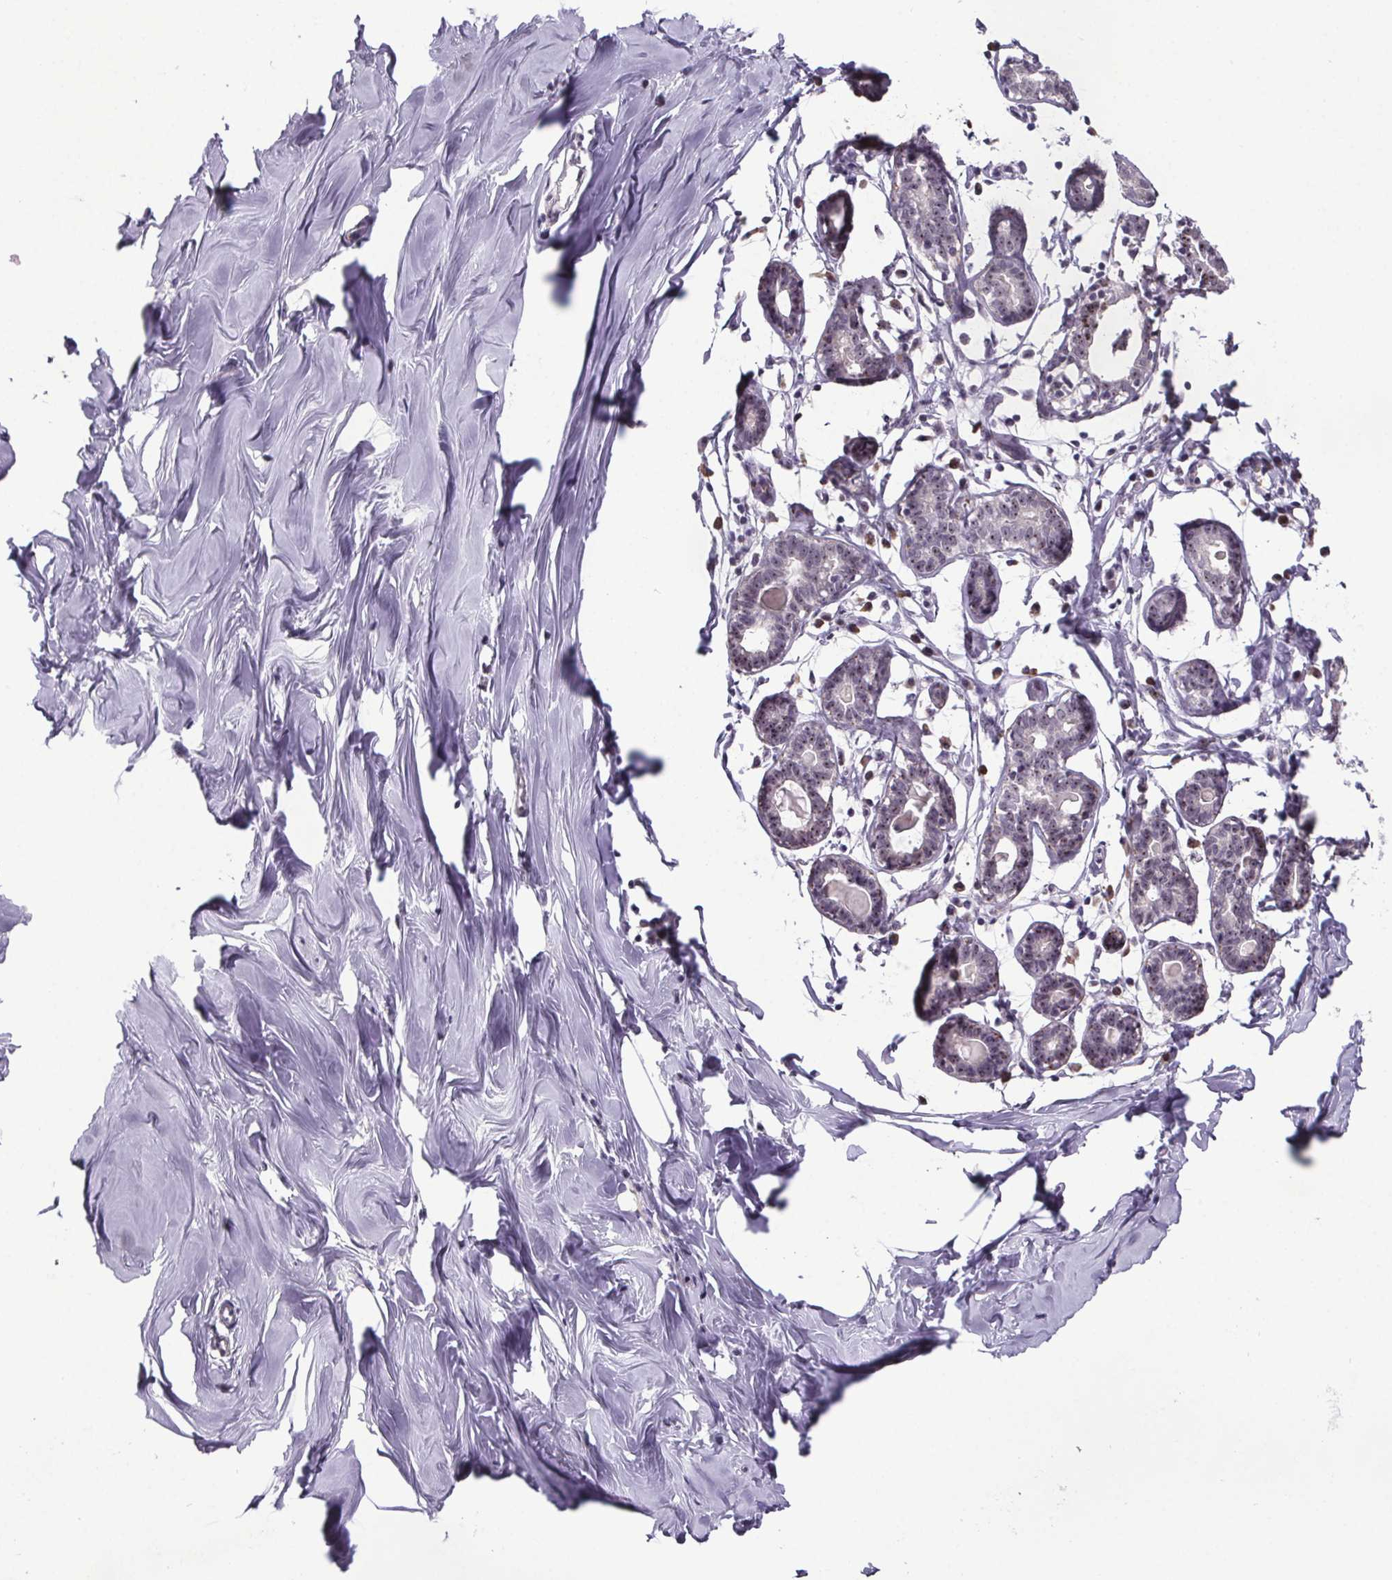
{"staining": {"intensity": "negative", "quantity": "none", "location": "none"}, "tissue": "breast", "cell_type": "Adipocytes", "image_type": "normal", "snomed": [{"axis": "morphology", "description": "Normal tissue, NOS"}, {"axis": "topography", "description": "Breast"}], "caption": "DAB (3,3'-diaminobenzidine) immunohistochemical staining of benign human breast displays no significant expression in adipocytes.", "gene": "ATMIN", "patient": {"sex": "female", "age": 27}}